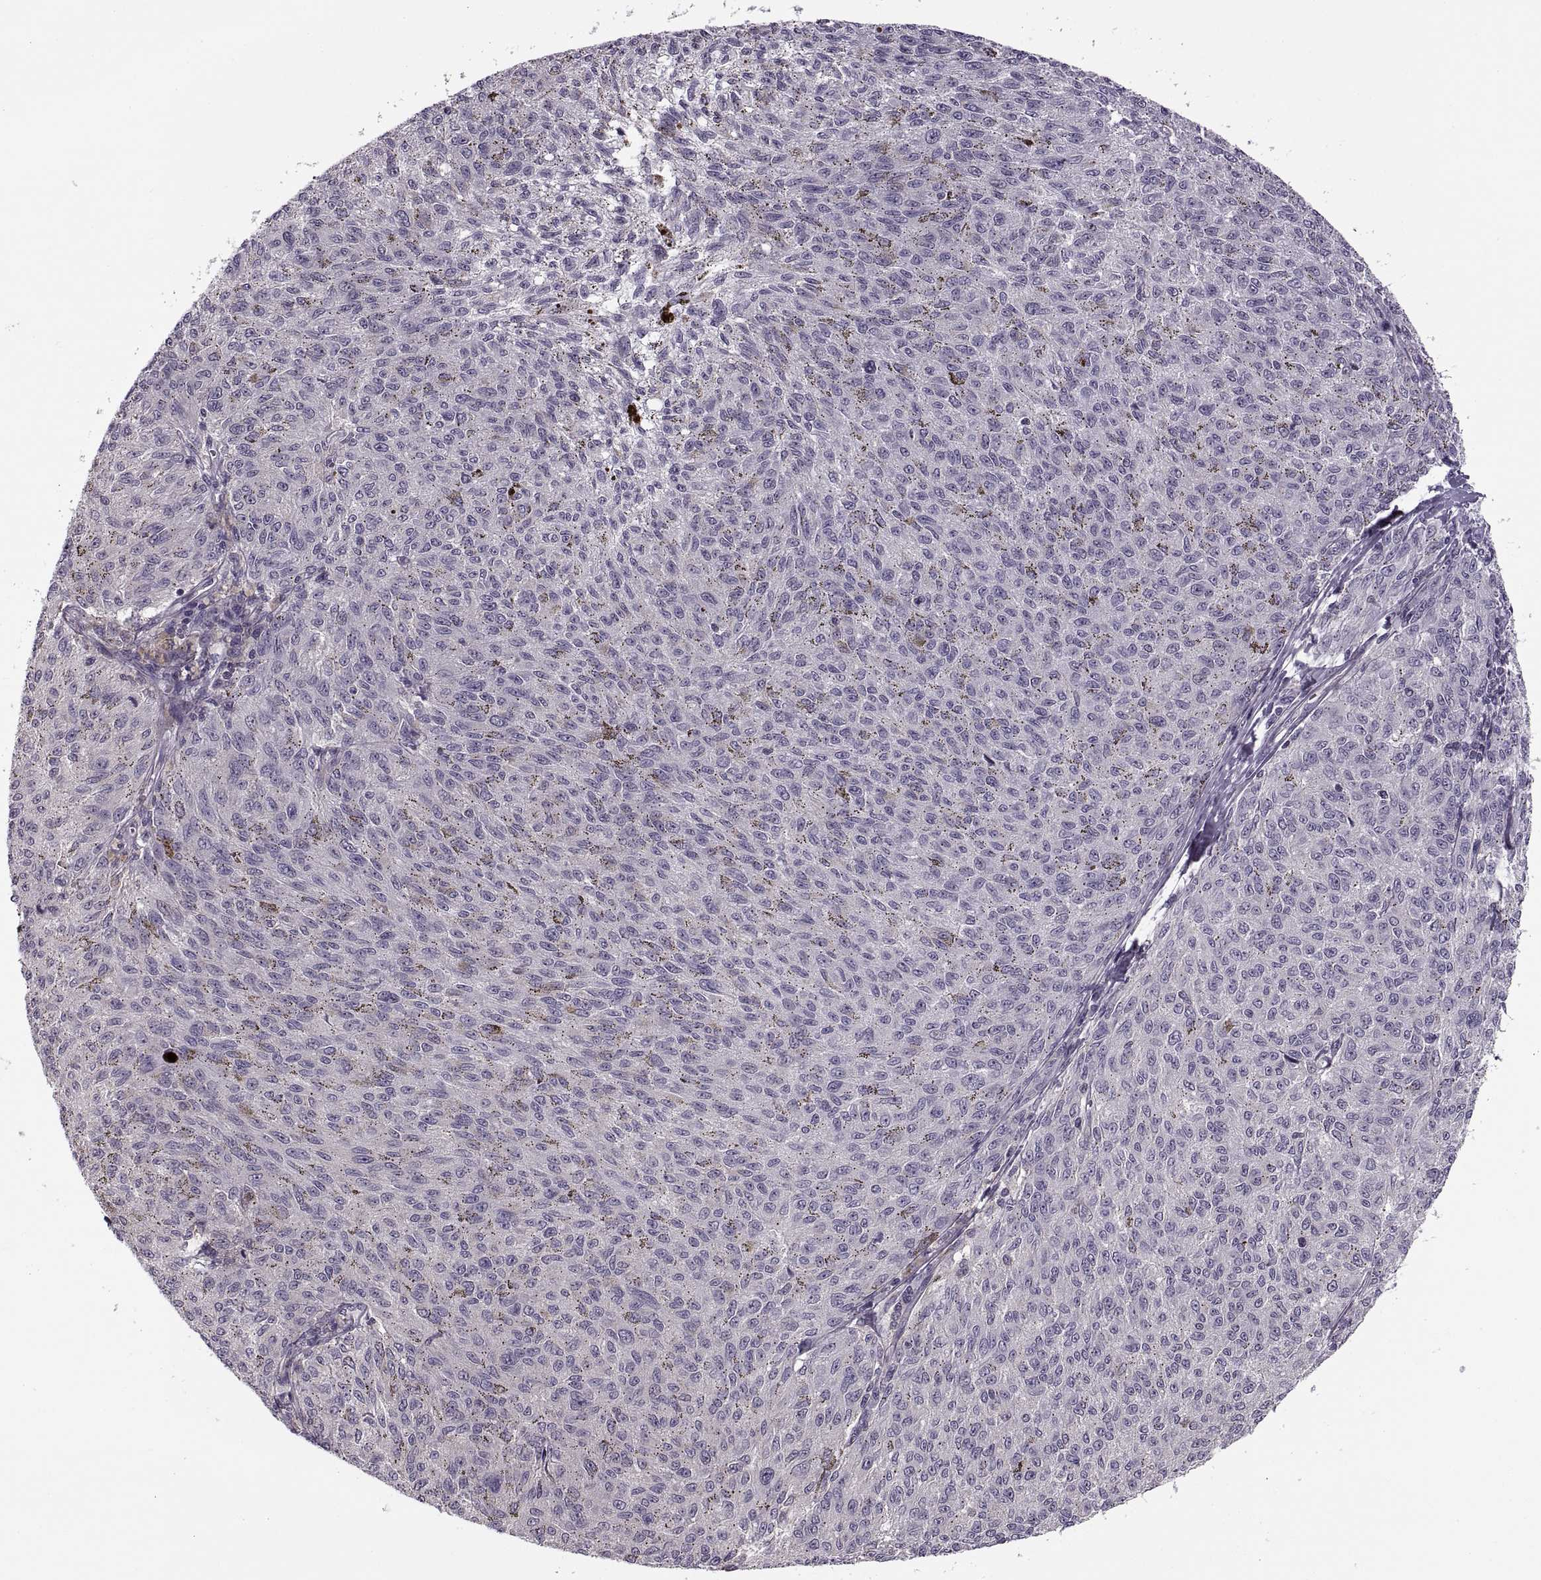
{"staining": {"intensity": "negative", "quantity": "none", "location": "none"}, "tissue": "melanoma", "cell_type": "Tumor cells", "image_type": "cancer", "snomed": [{"axis": "morphology", "description": "Malignant melanoma, NOS"}, {"axis": "topography", "description": "Skin"}], "caption": "An IHC photomicrograph of melanoma is shown. There is no staining in tumor cells of melanoma.", "gene": "LUZP2", "patient": {"sex": "female", "age": 72}}